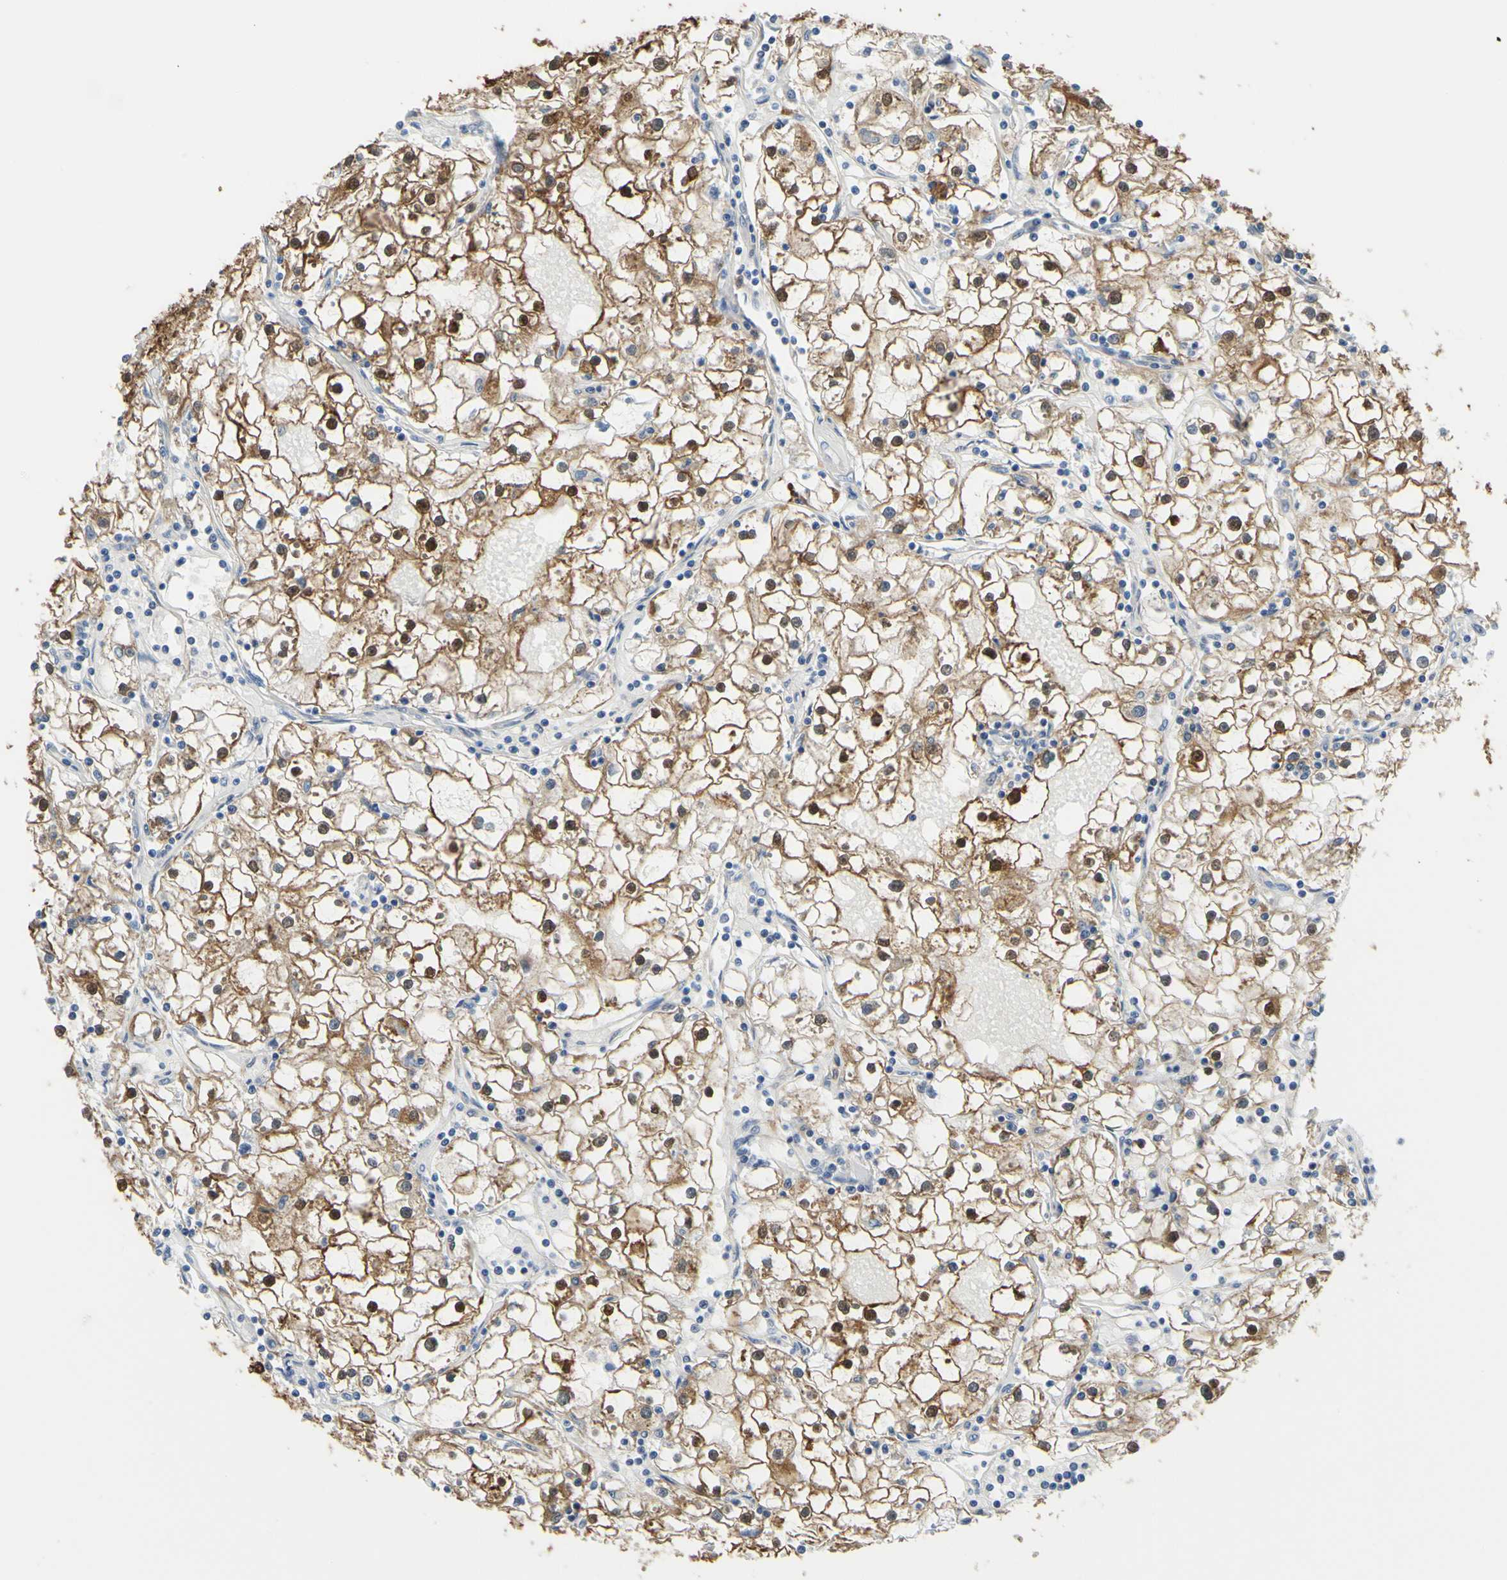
{"staining": {"intensity": "moderate", "quantity": ">75%", "location": "cytoplasmic/membranous,nuclear"}, "tissue": "renal cancer", "cell_type": "Tumor cells", "image_type": "cancer", "snomed": [{"axis": "morphology", "description": "Adenocarcinoma, NOS"}, {"axis": "topography", "description": "Kidney"}], "caption": "DAB (3,3'-diaminobenzidine) immunohistochemical staining of renal cancer displays moderate cytoplasmic/membranous and nuclear protein expression in about >75% of tumor cells. (Brightfield microscopy of DAB IHC at high magnification).", "gene": "UPK3B", "patient": {"sex": "male", "age": 56}}